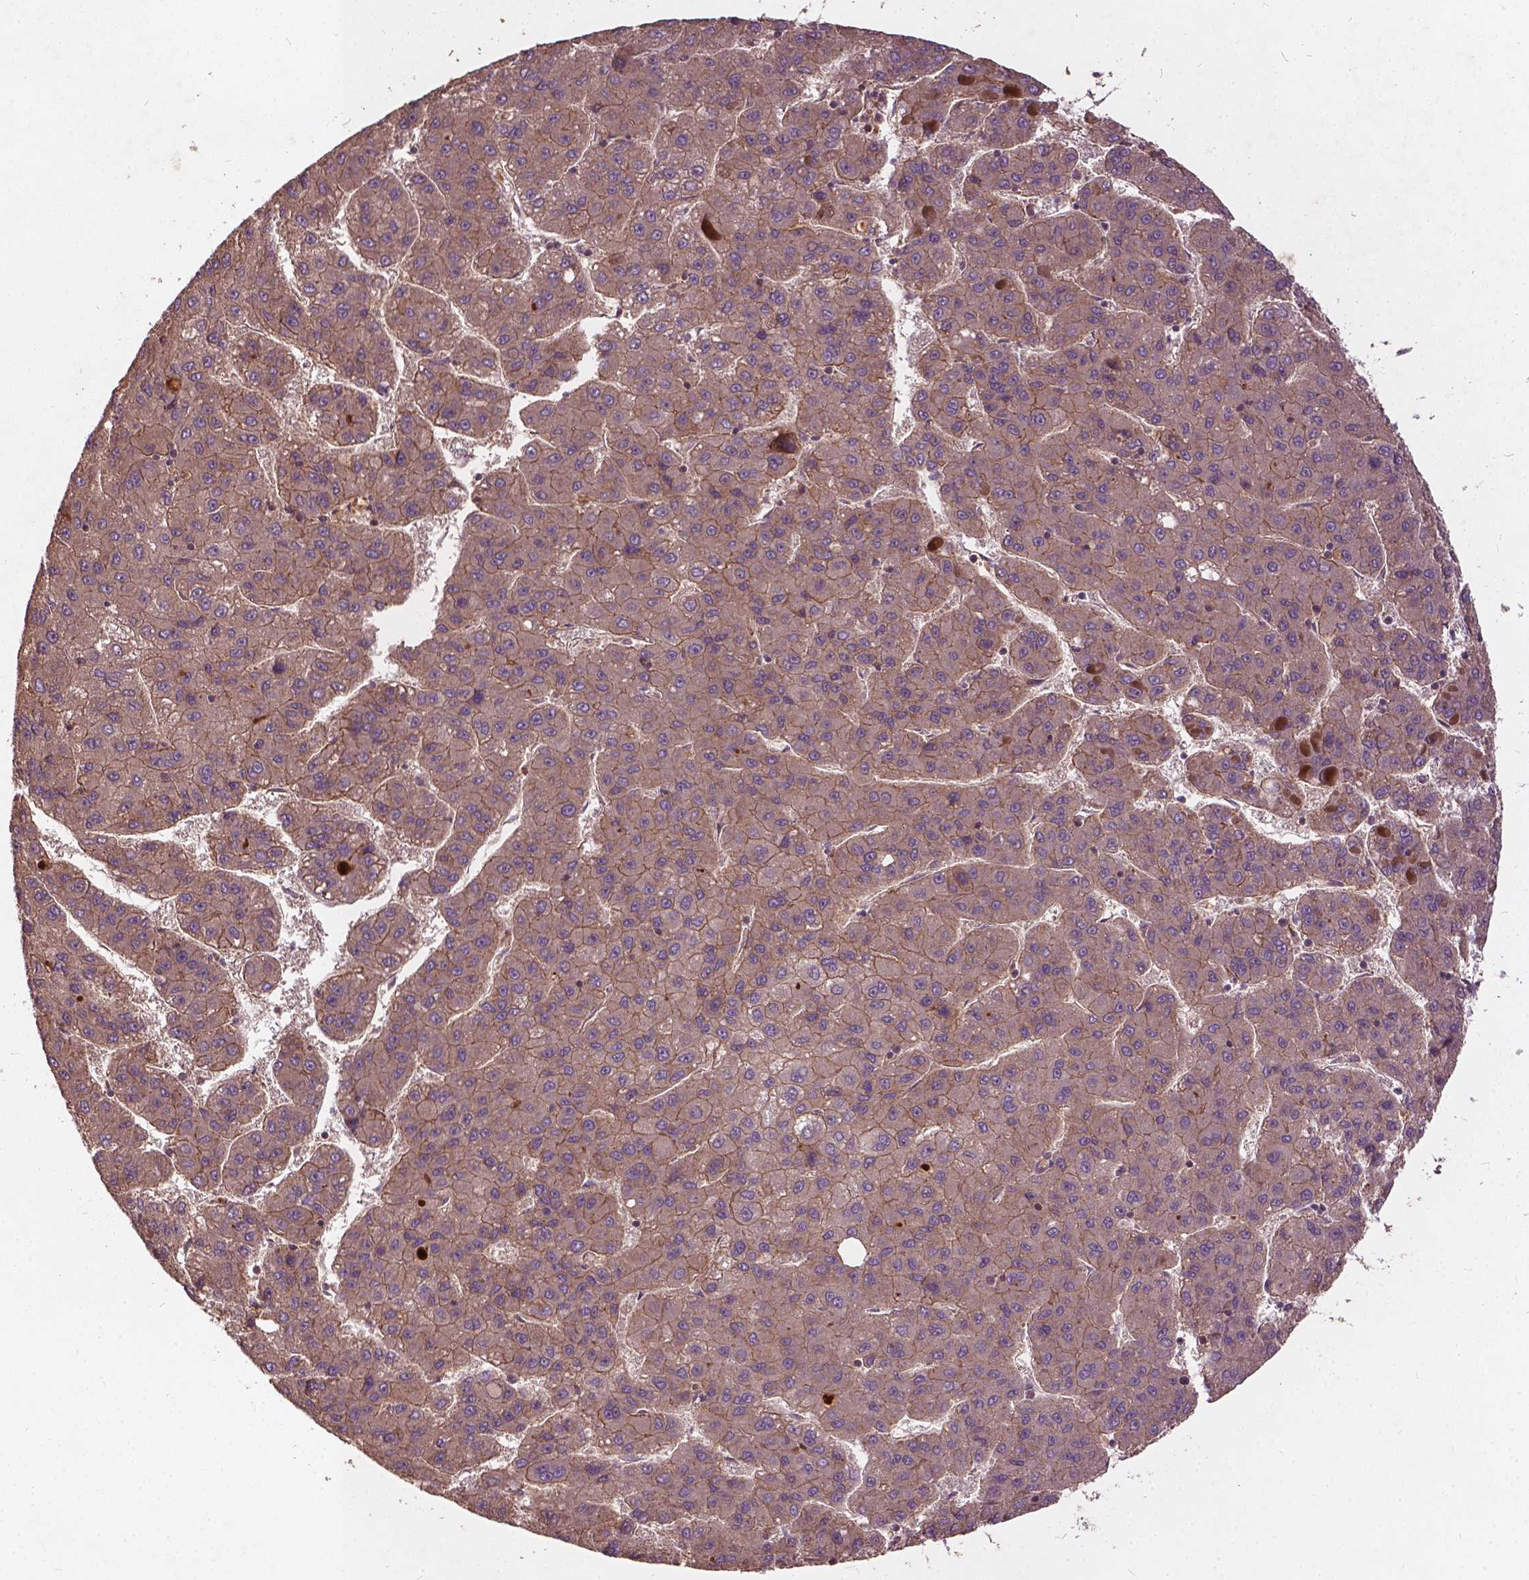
{"staining": {"intensity": "moderate", "quantity": "25%-75%", "location": "cytoplasmic/membranous"}, "tissue": "liver cancer", "cell_type": "Tumor cells", "image_type": "cancer", "snomed": [{"axis": "morphology", "description": "Carcinoma, Hepatocellular, NOS"}, {"axis": "topography", "description": "Liver"}], "caption": "Hepatocellular carcinoma (liver) tissue reveals moderate cytoplasmic/membranous staining in approximately 25%-75% of tumor cells, visualized by immunohistochemistry.", "gene": "UBXN2A", "patient": {"sex": "female", "age": 82}}